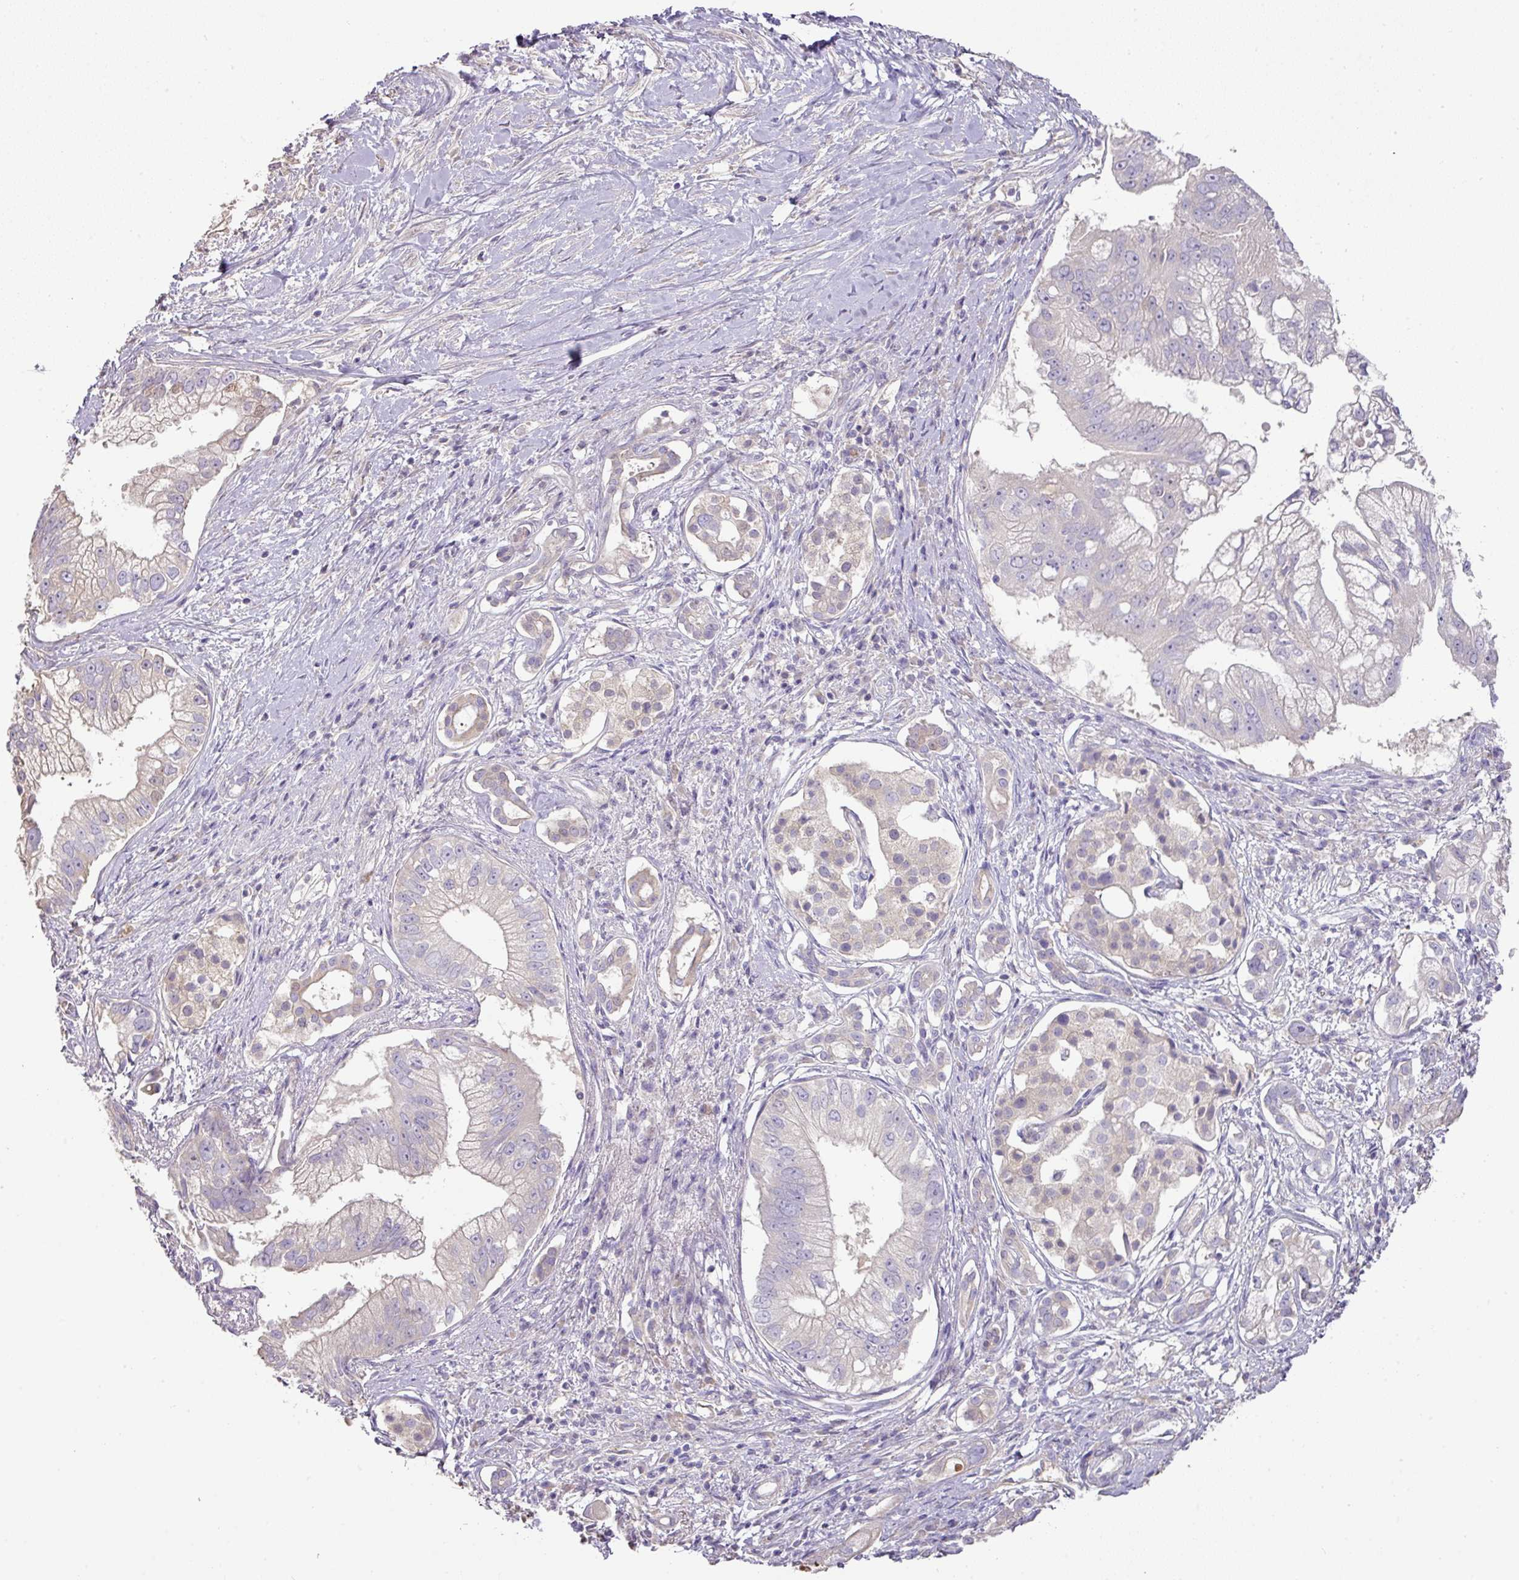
{"staining": {"intensity": "moderate", "quantity": "<25%", "location": "nuclear"}, "tissue": "pancreatic cancer", "cell_type": "Tumor cells", "image_type": "cancer", "snomed": [{"axis": "morphology", "description": "Adenocarcinoma, NOS"}, {"axis": "topography", "description": "Pancreas"}], "caption": "This image shows immunohistochemistry (IHC) staining of human pancreatic cancer (adenocarcinoma), with low moderate nuclear expression in approximately <25% of tumor cells.", "gene": "CCZ1", "patient": {"sex": "male", "age": 70}}